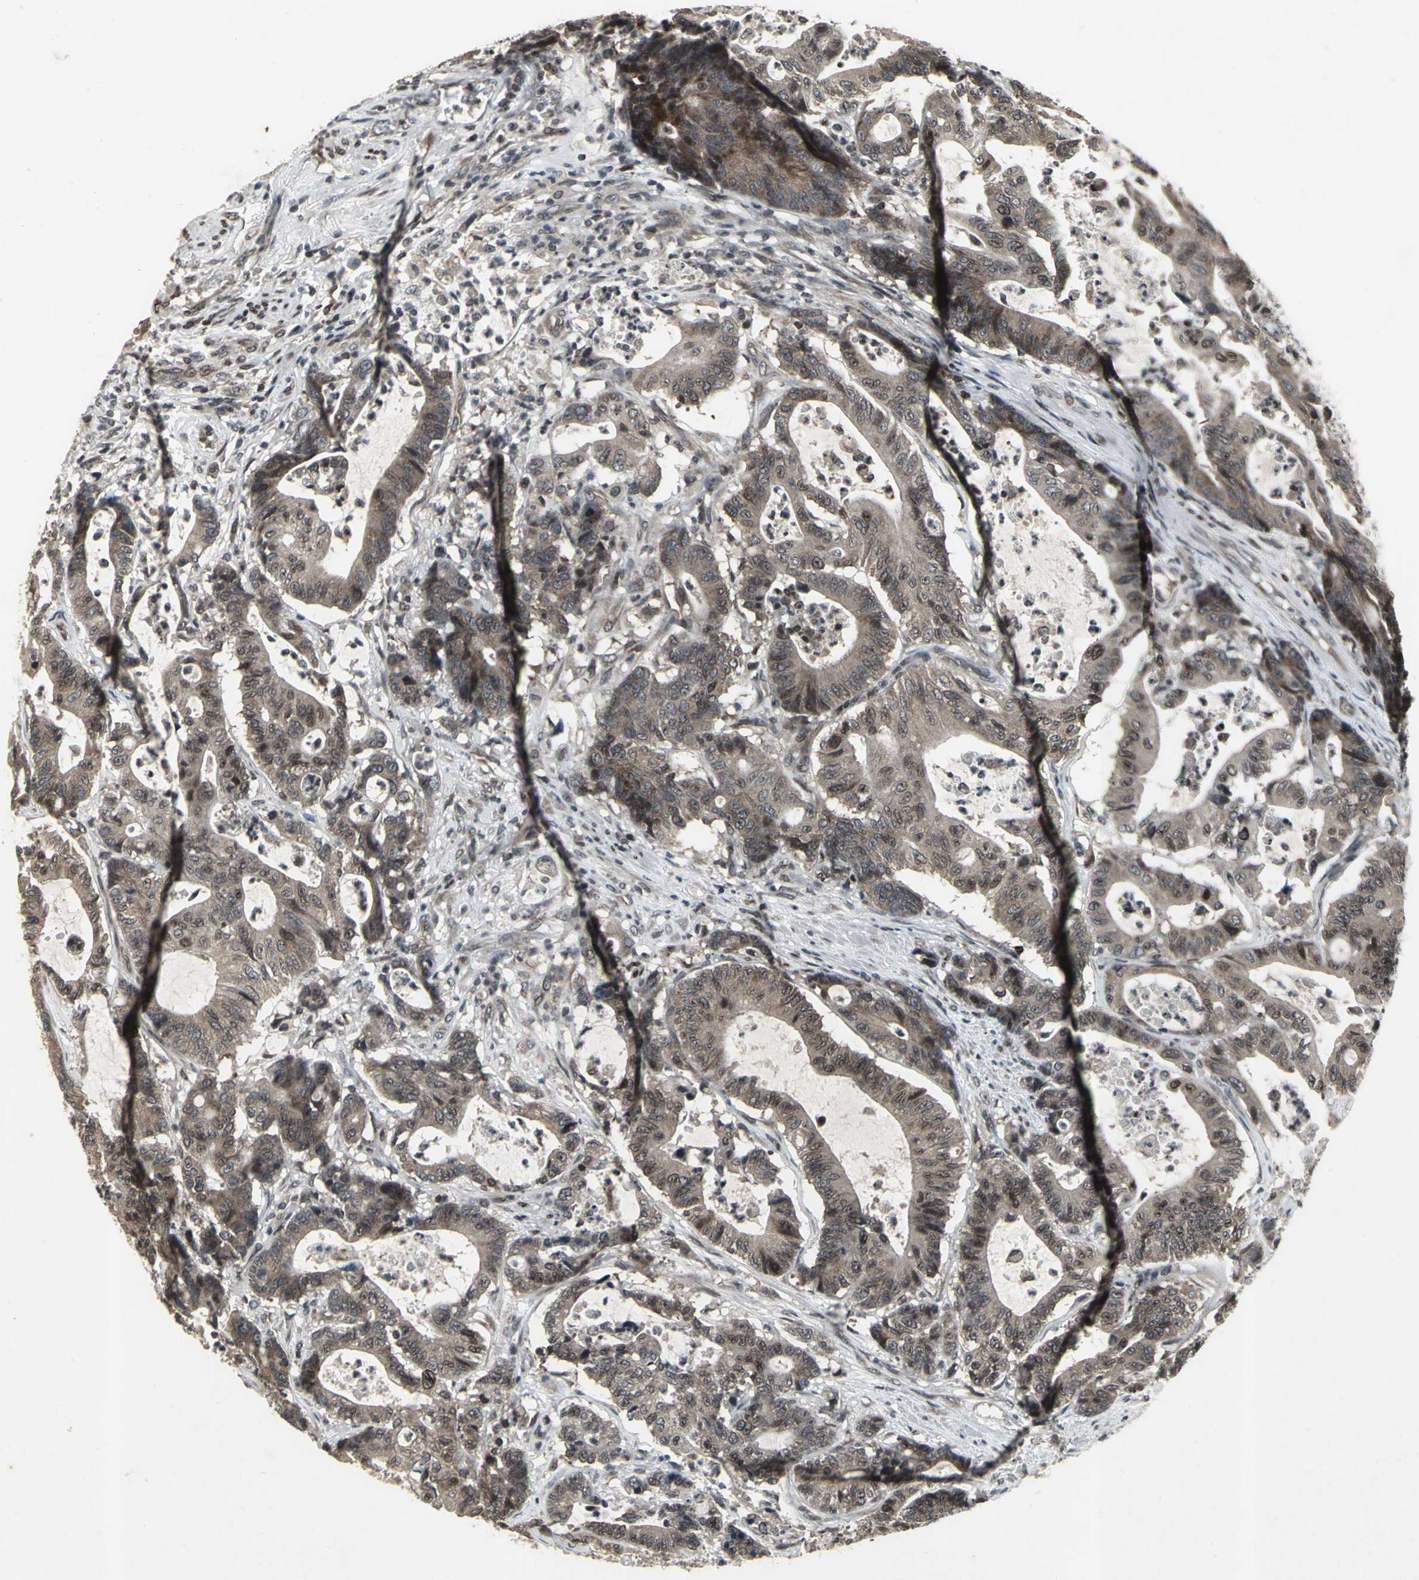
{"staining": {"intensity": "moderate", "quantity": ">75%", "location": "cytoplasmic/membranous"}, "tissue": "colorectal cancer", "cell_type": "Tumor cells", "image_type": "cancer", "snomed": [{"axis": "morphology", "description": "Adenocarcinoma, NOS"}, {"axis": "topography", "description": "Colon"}], "caption": "An image of human colorectal cancer stained for a protein shows moderate cytoplasmic/membranous brown staining in tumor cells. Using DAB (brown) and hematoxylin (blue) stains, captured at high magnification using brightfield microscopy.", "gene": "SH2B3", "patient": {"sex": "female", "age": 84}}